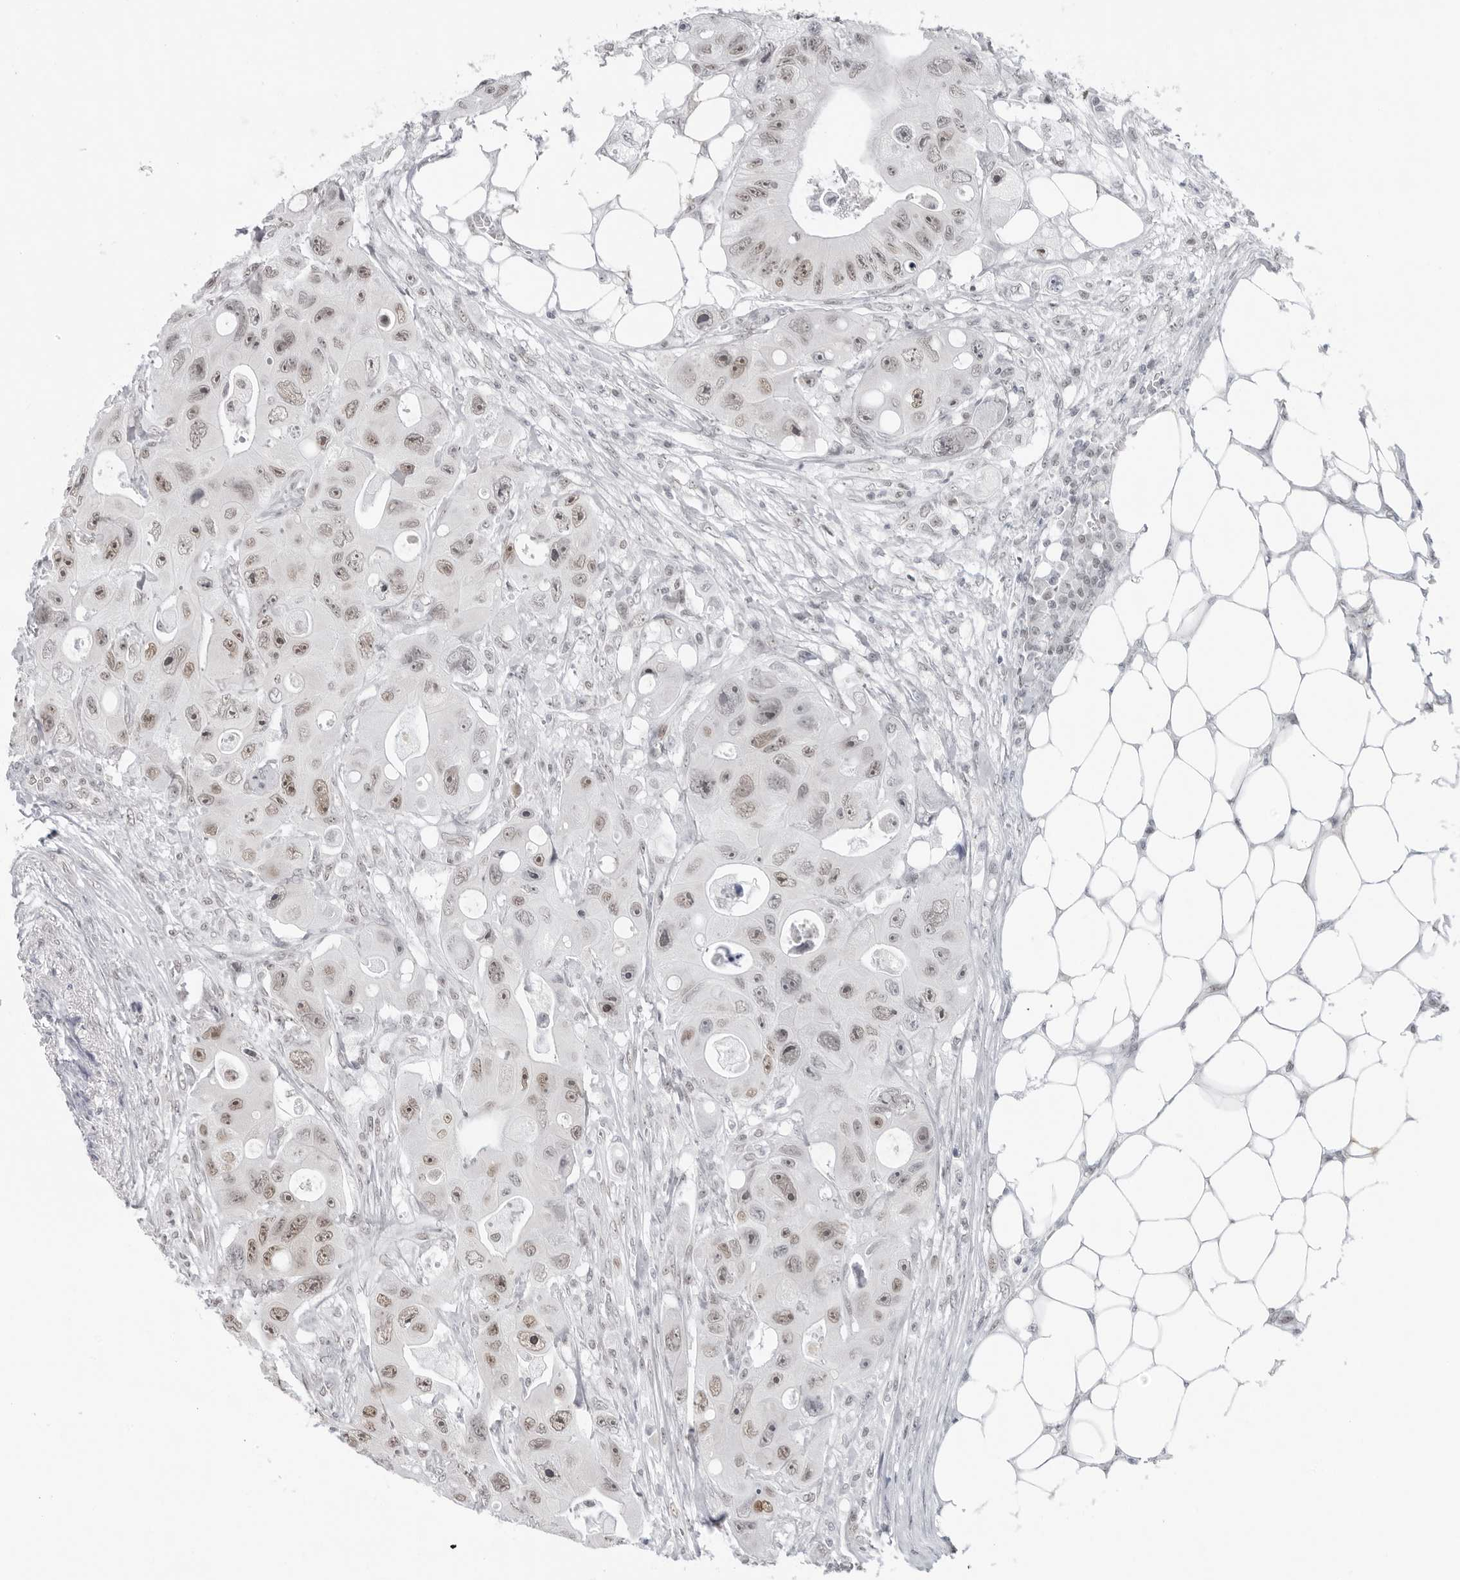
{"staining": {"intensity": "weak", "quantity": ">75%", "location": "nuclear"}, "tissue": "colorectal cancer", "cell_type": "Tumor cells", "image_type": "cancer", "snomed": [{"axis": "morphology", "description": "Adenocarcinoma, NOS"}, {"axis": "topography", "description": "Colon"}], "caption": "Human colorectal cancer stained with a protein marker shows weak staining in tumor cells.", "gene": "FOXK2", "patient": {"sex": "female", "age": 46}}